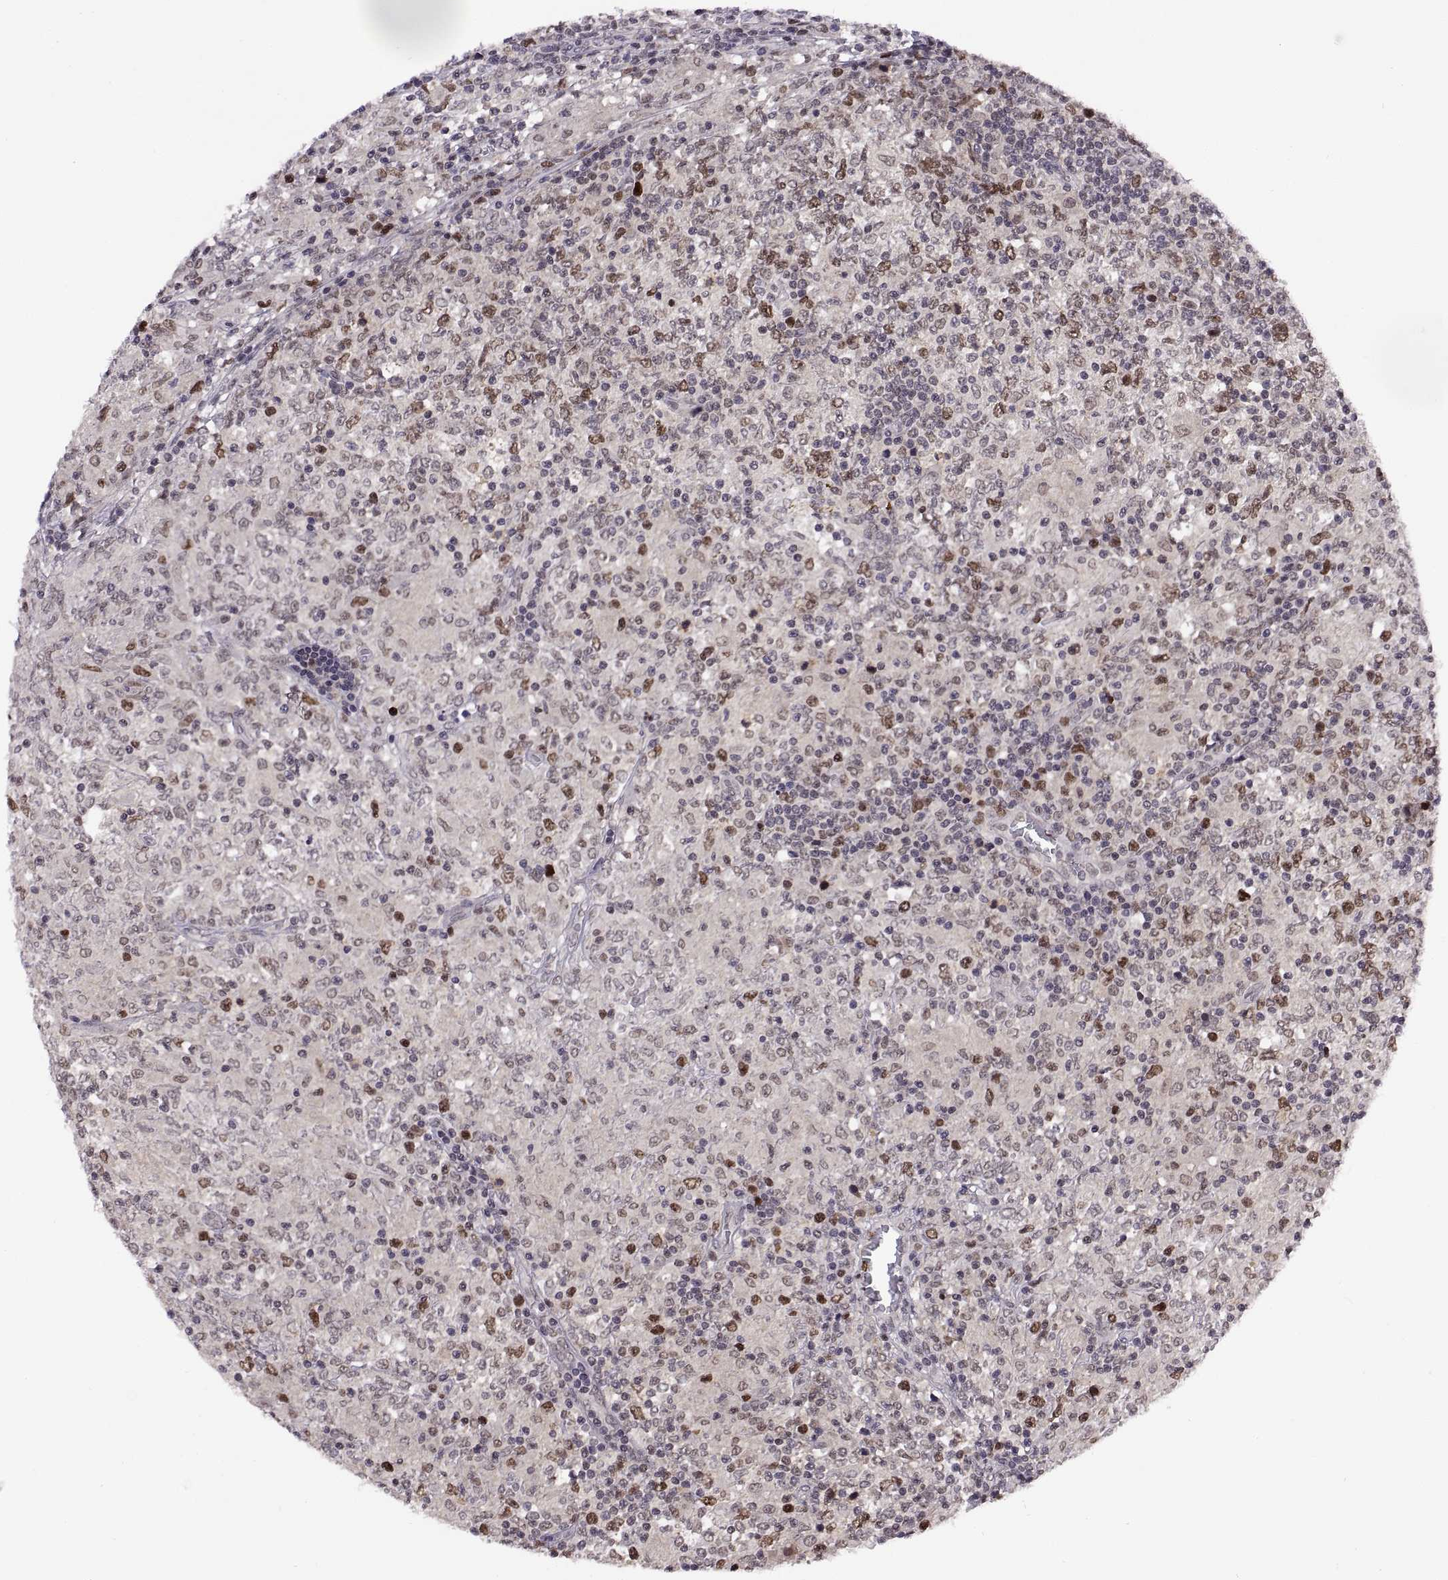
{"staining": {"intensity": "negative", "quantity": "none", "location": "none"}, "tissue": "lymphoma", "cell_type": "Tumor cells", "image_type": "cancer", "snomed": [{"axis": "morphology", "description": "Malignant lymphoma, non-Hodgkin's type, High grade"}, {"axis": "topography", "description": "Lymph node"}], "caption": "Human lymphoma stained for a protein using immunohistochemistry (IHC) displays no expression in tumor cells.", "gene": "CHFR", "patient": {"sex": "female", "age": 84}}